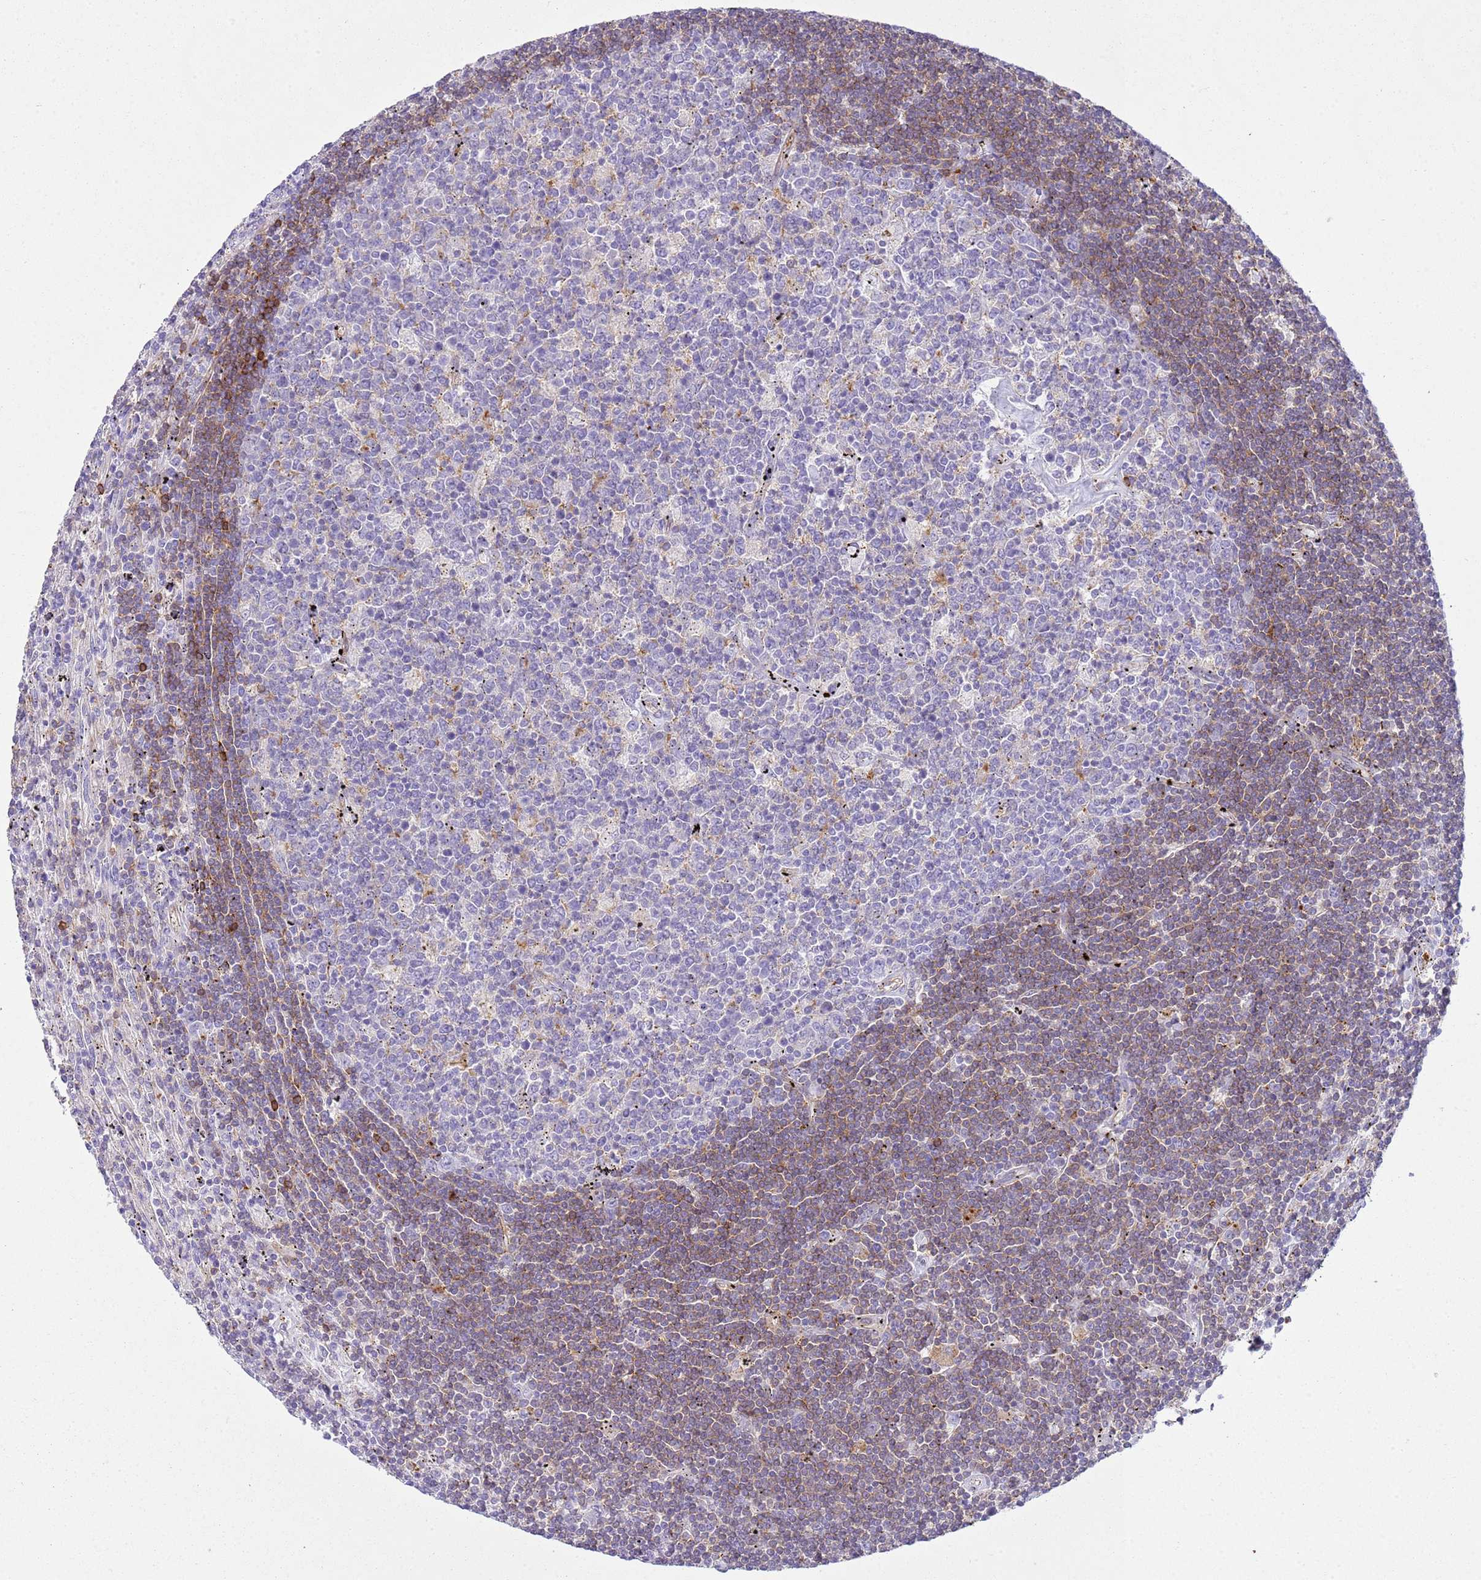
{"staining": {"intensity": "strong", "quantity": "25%-75%", "location": "cytoplasmic/membranous"}, "tissue": "lymphoma", "cell_type": "Tumor cells", "image_type": "cancer", "snomed": [{"axis": "morphology", "description": "Malignant lymphoma, non-Hodgkin's type, Low grade"}, {"axis": "topography", "description": "Spleen"}], "caption": "Immunohistochemical staining of lymphoma reveals strong cytoplasmic/membranous protein positivity in about 25%-75% of tumor cells.", "gene": "SNX21", "patient": {"sex": "male", "age": 76}}